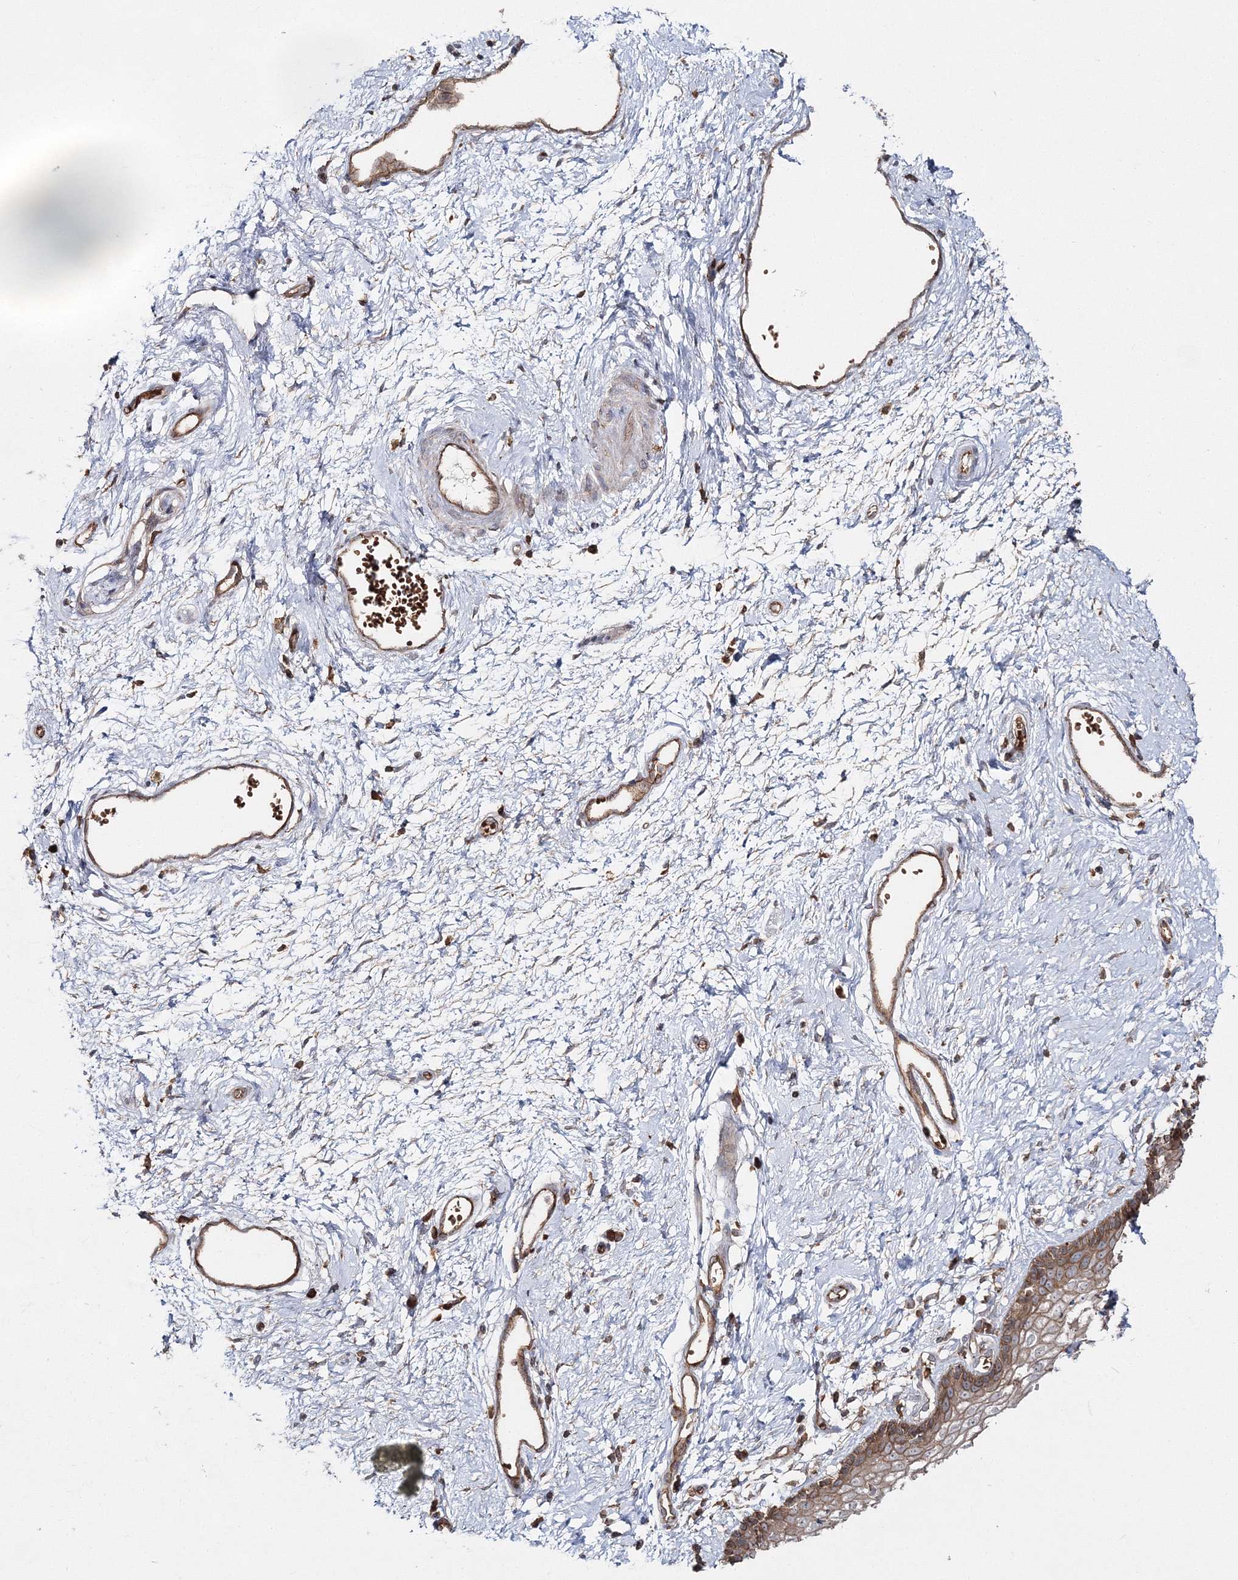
{"staining": {"intensity": "moderate", "quantity": ">75%", "location": "cytoplasmic/membranous"}, "tissue": "vagina", "cell_type": "Squamous epithelial cells", "image_type": "normal", "snomed": [{"axis": "morphology", "description": "Normal tissue, NOS"}, {"axis": "topography", "description": "Vagina"}], "caption": "Vagina stained for a protein (brown) displays moderate cytoplasmic/membranous positive staining in about >75% of squamous epithelial cells.", "gene": "PCBD2", "patient": {"sex": "female", "age": 46}}